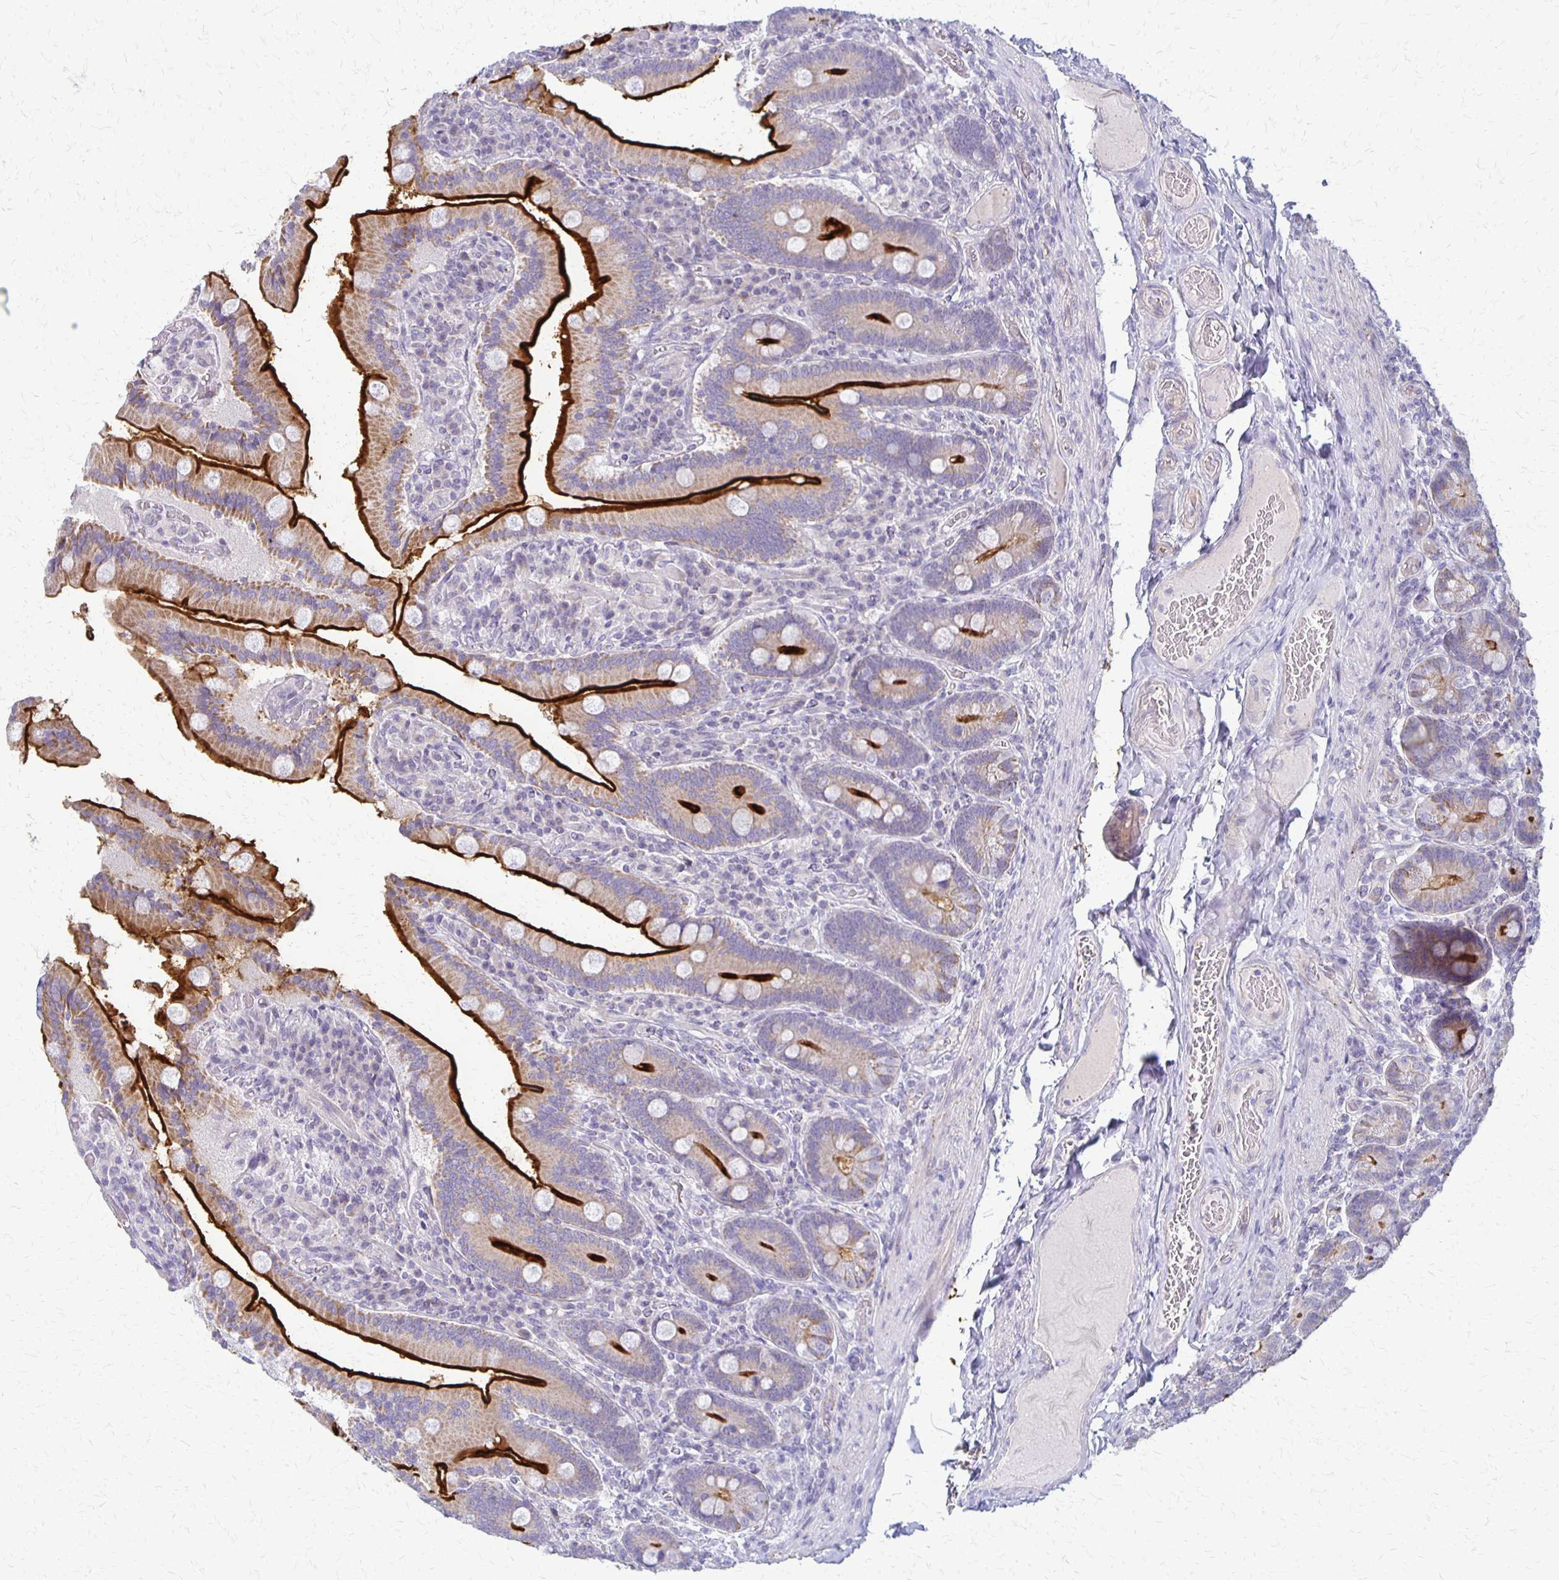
{"staining": {"intensity": "strong", "quantity": "25%-75%", "location": "cytoplasmic/membranous"}, "tissue": "duodenum", "cell_type": "Glandular cells", "image_type": "normal", "snomed": [{"axis": "morphology", "description": "Normal tissue, NOS"}, {"axis": "topography", "description": "Duodenum"}], "caption": "Unremarkable duodenum was stained to show a protein in brown. There is high levels of strong cytoplasmic/membranous positivity in about 25%-75% of glandular cells.", "gene": "RHOC", "patient": {"sex": "female", "age": 62}}